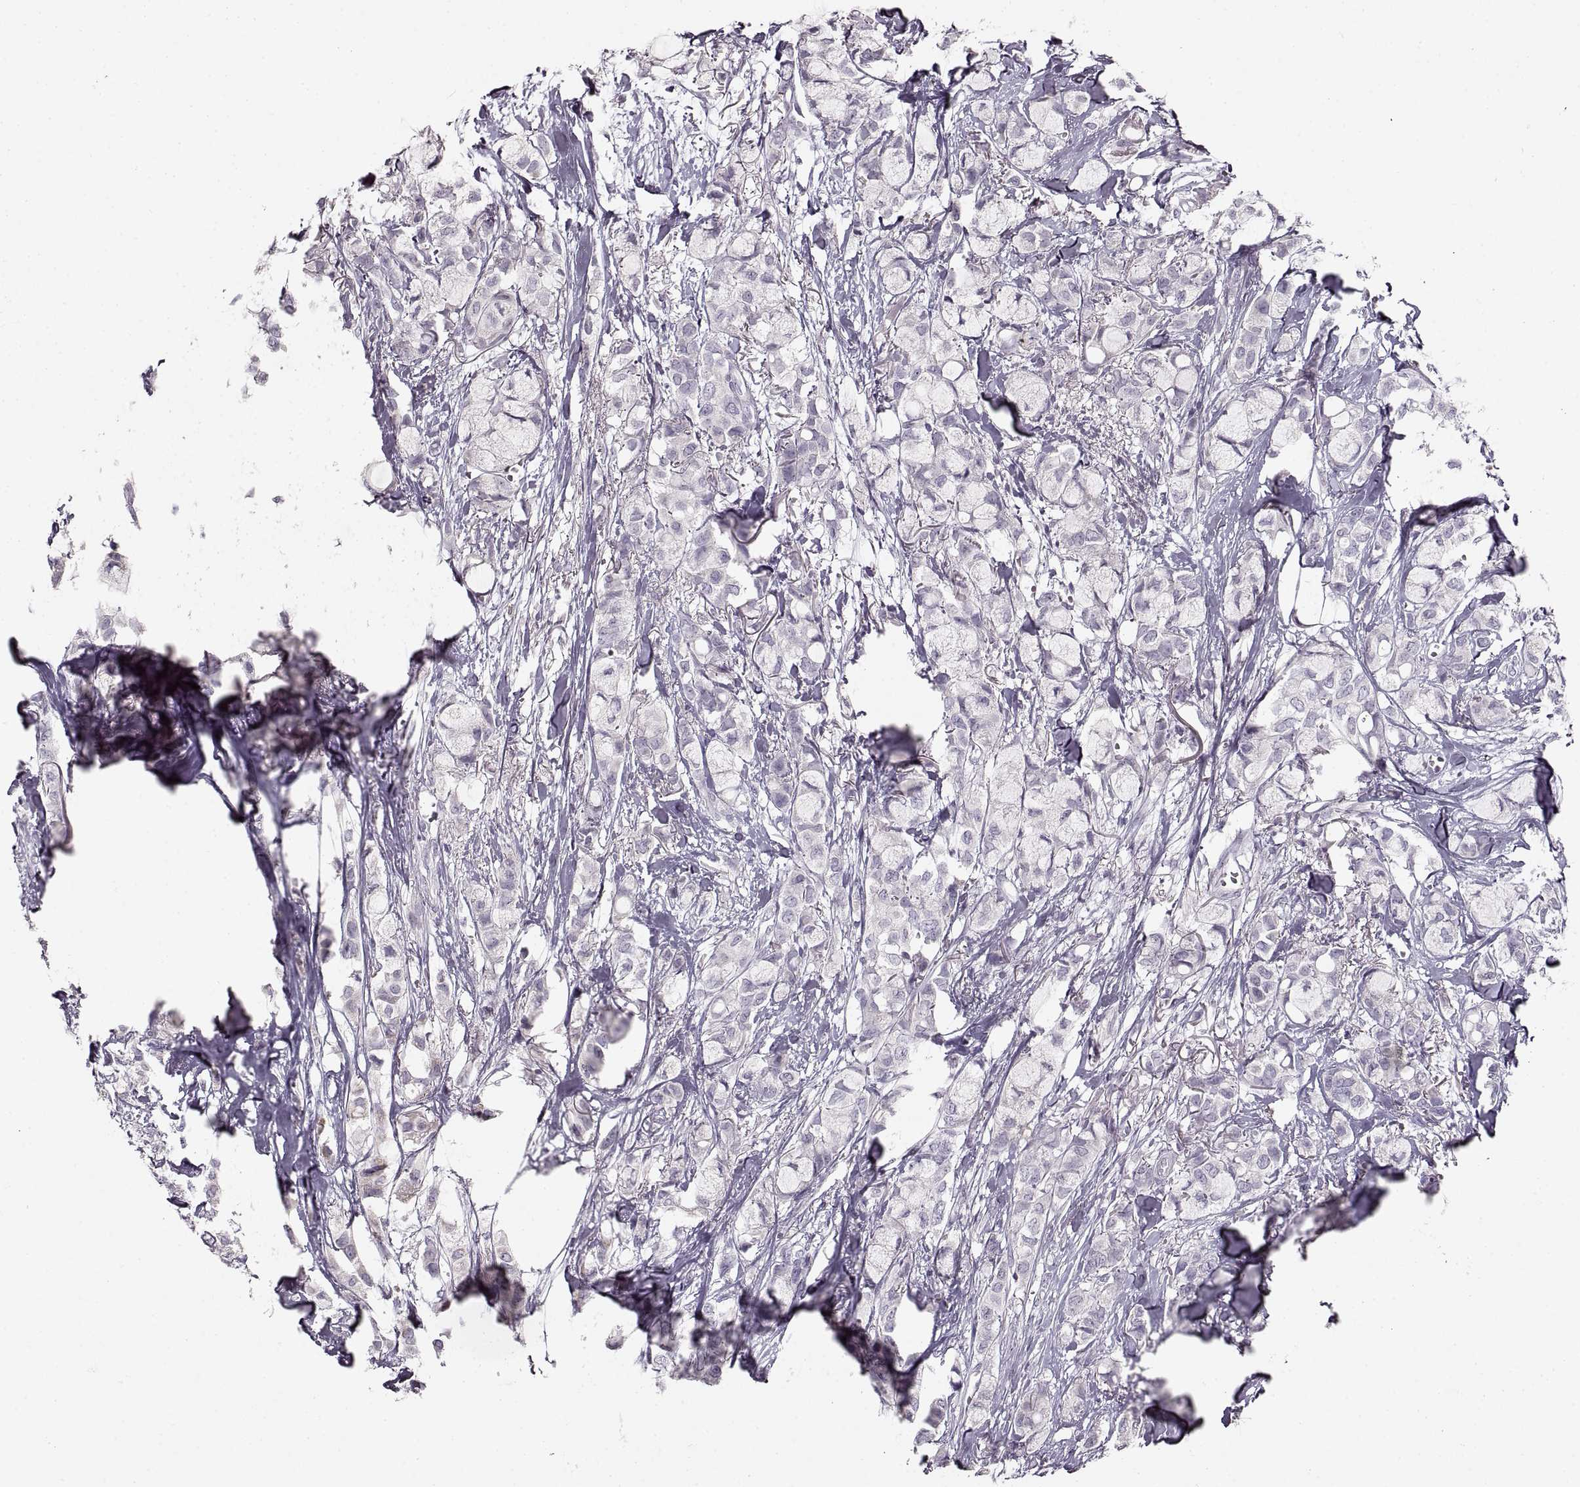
{"staining": {"intensity": "negative", "quantity": "none", "location": "none"}, "tissue": "breast cancer", "cell_type": "Tumor cells", "image_type": "cancer", "snomed": [{"axis": "morphology", "description": "Duct carcinoma"}, {"axis": "topography", "description": "Breast"}], "caption": "DAB immunohistochemical staining of human breast cancer reveals no significant staining in tumor cells.", "gene": "CNTN1", "patient": {"sex": "female", "age": 85}}